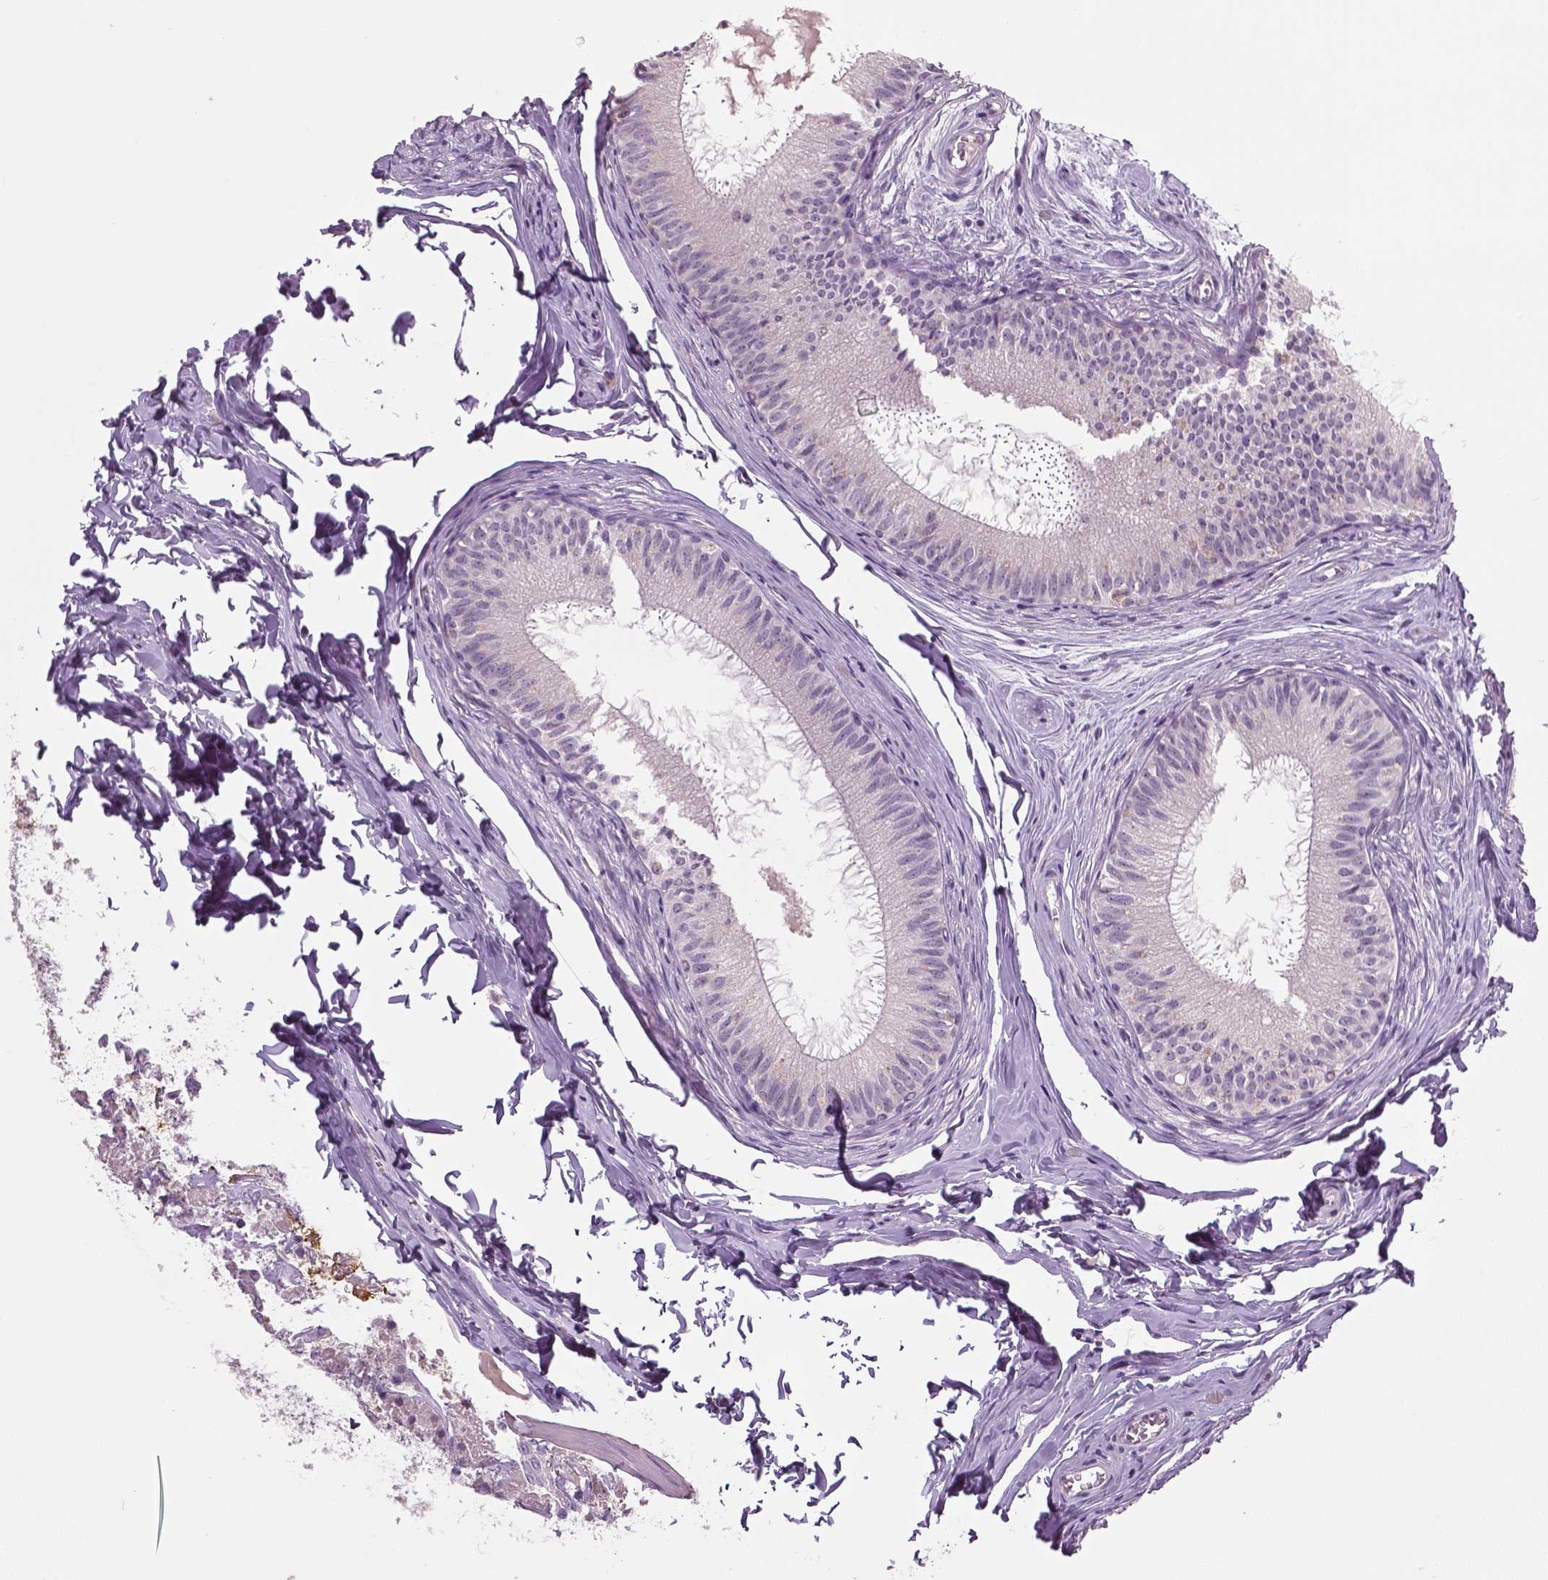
{"staining": {"intensity": "negative", "quantity": "none", "location": "none"}, "tissue": "epididymis", "cell_type": "Glandular cells", "image_type": "normal", "snomed": [{"axis": "morphology", "description": "Normal tissue, NOS"}, {"axis": "topography", "description": "Epididymis"}], "caption": "A high-resolution photomicrograph shows IHC staining of normal epididymis, which shows no significant staining in glandular cells.", "gene": "NECAB1", "patient": {"sex": "male", "age": 45}}